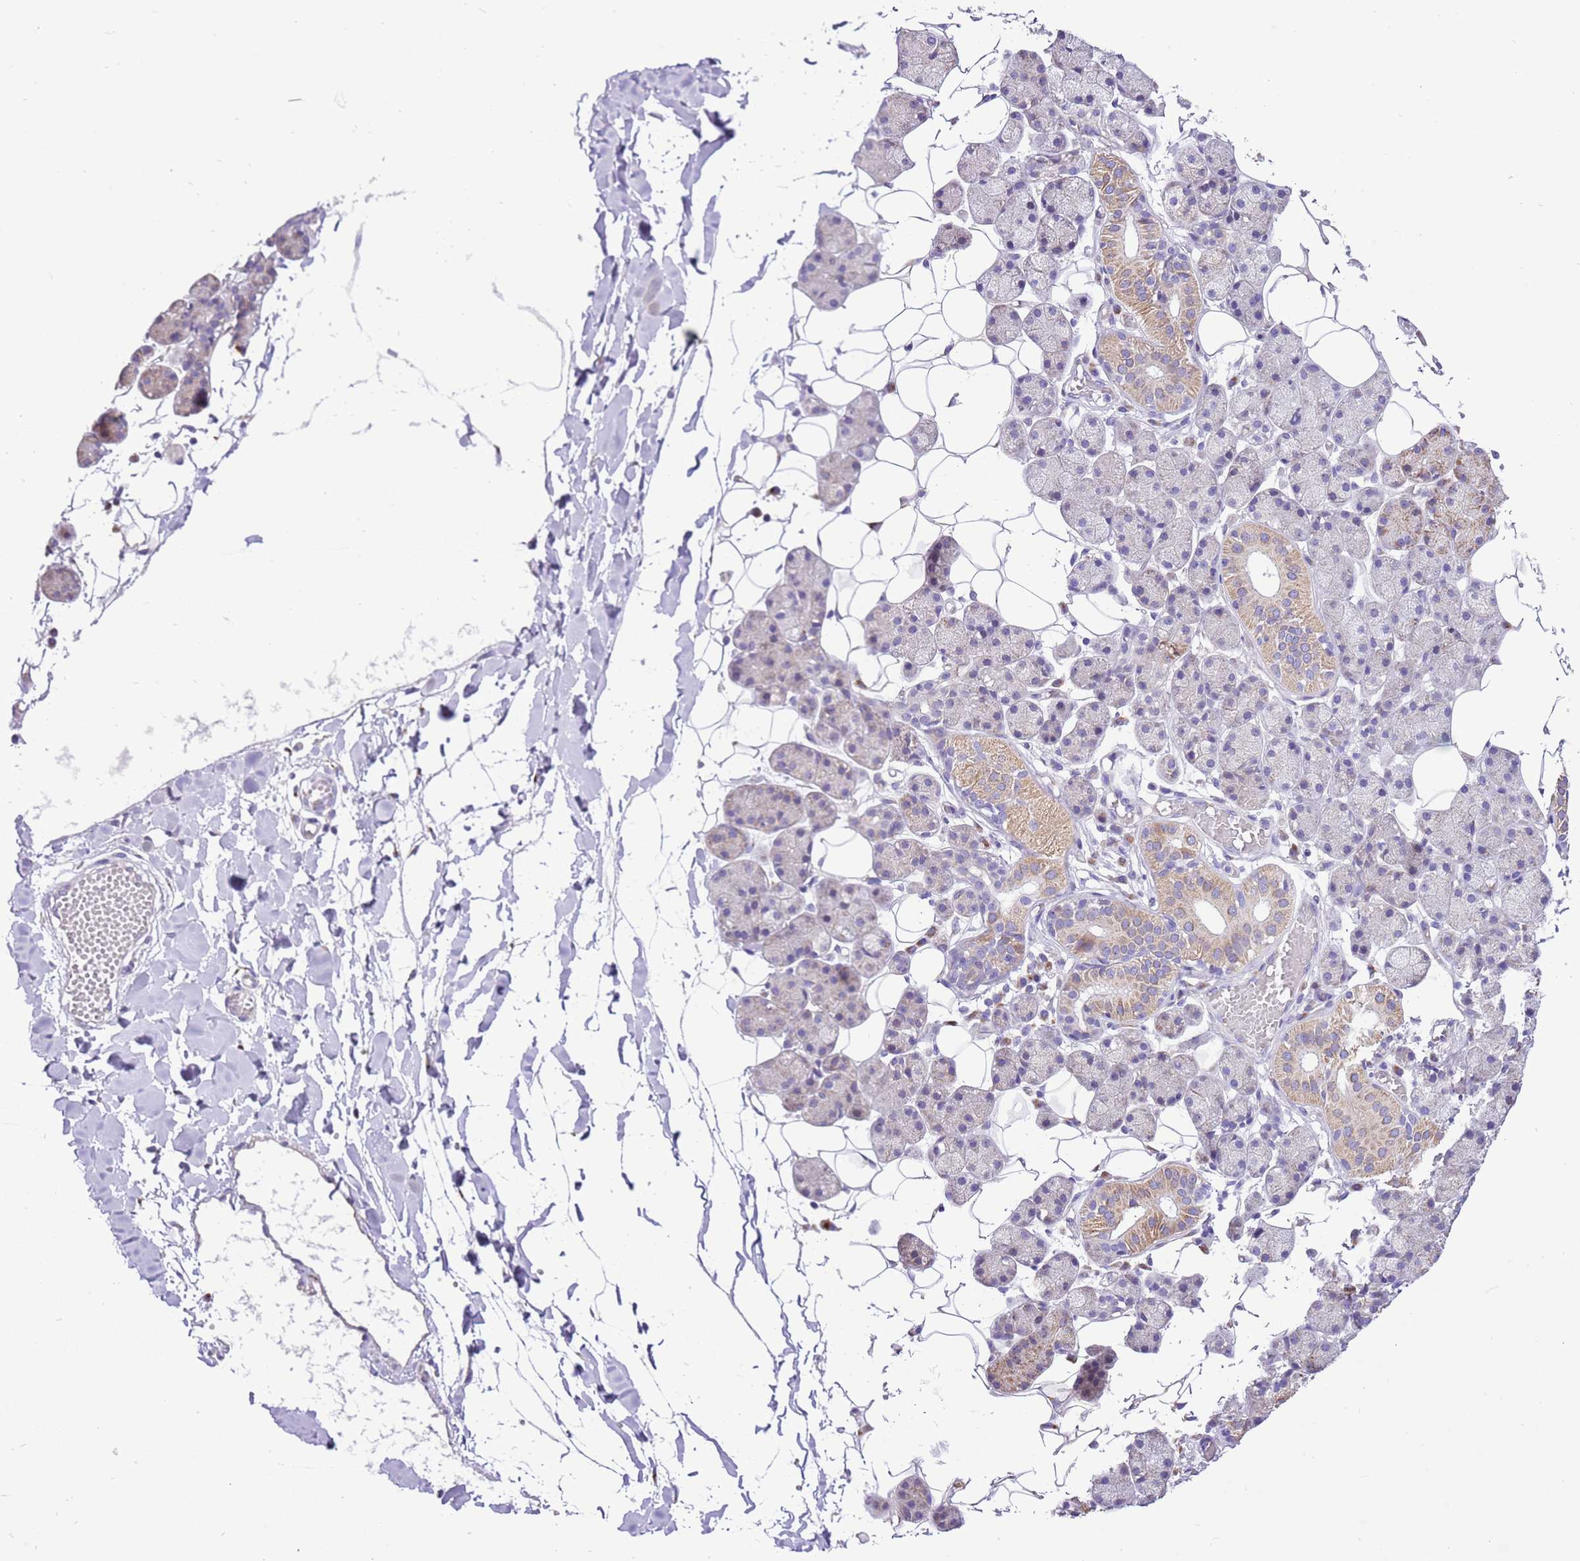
{"staining": {"intensity": "strong", "quantity": "<25%", "location": "cytoplasmic/membranous"}, "tissue": "salivary gland", "cell_type": "Glandular cells", "image_type": "normal", "snomed": [{"axis": "morphology", "description": "Normal tissue, NOS"}, {"axis": "topography", "description": "Salivary gland"}], "caption": "Immunohistochemical staining of unremarkable salivary gland shows strong cytoplasmic/membranous protein staining in about <25% of glandular cells.", "gene": "COX17", "patient": {"sex": "female", "age": 33}}